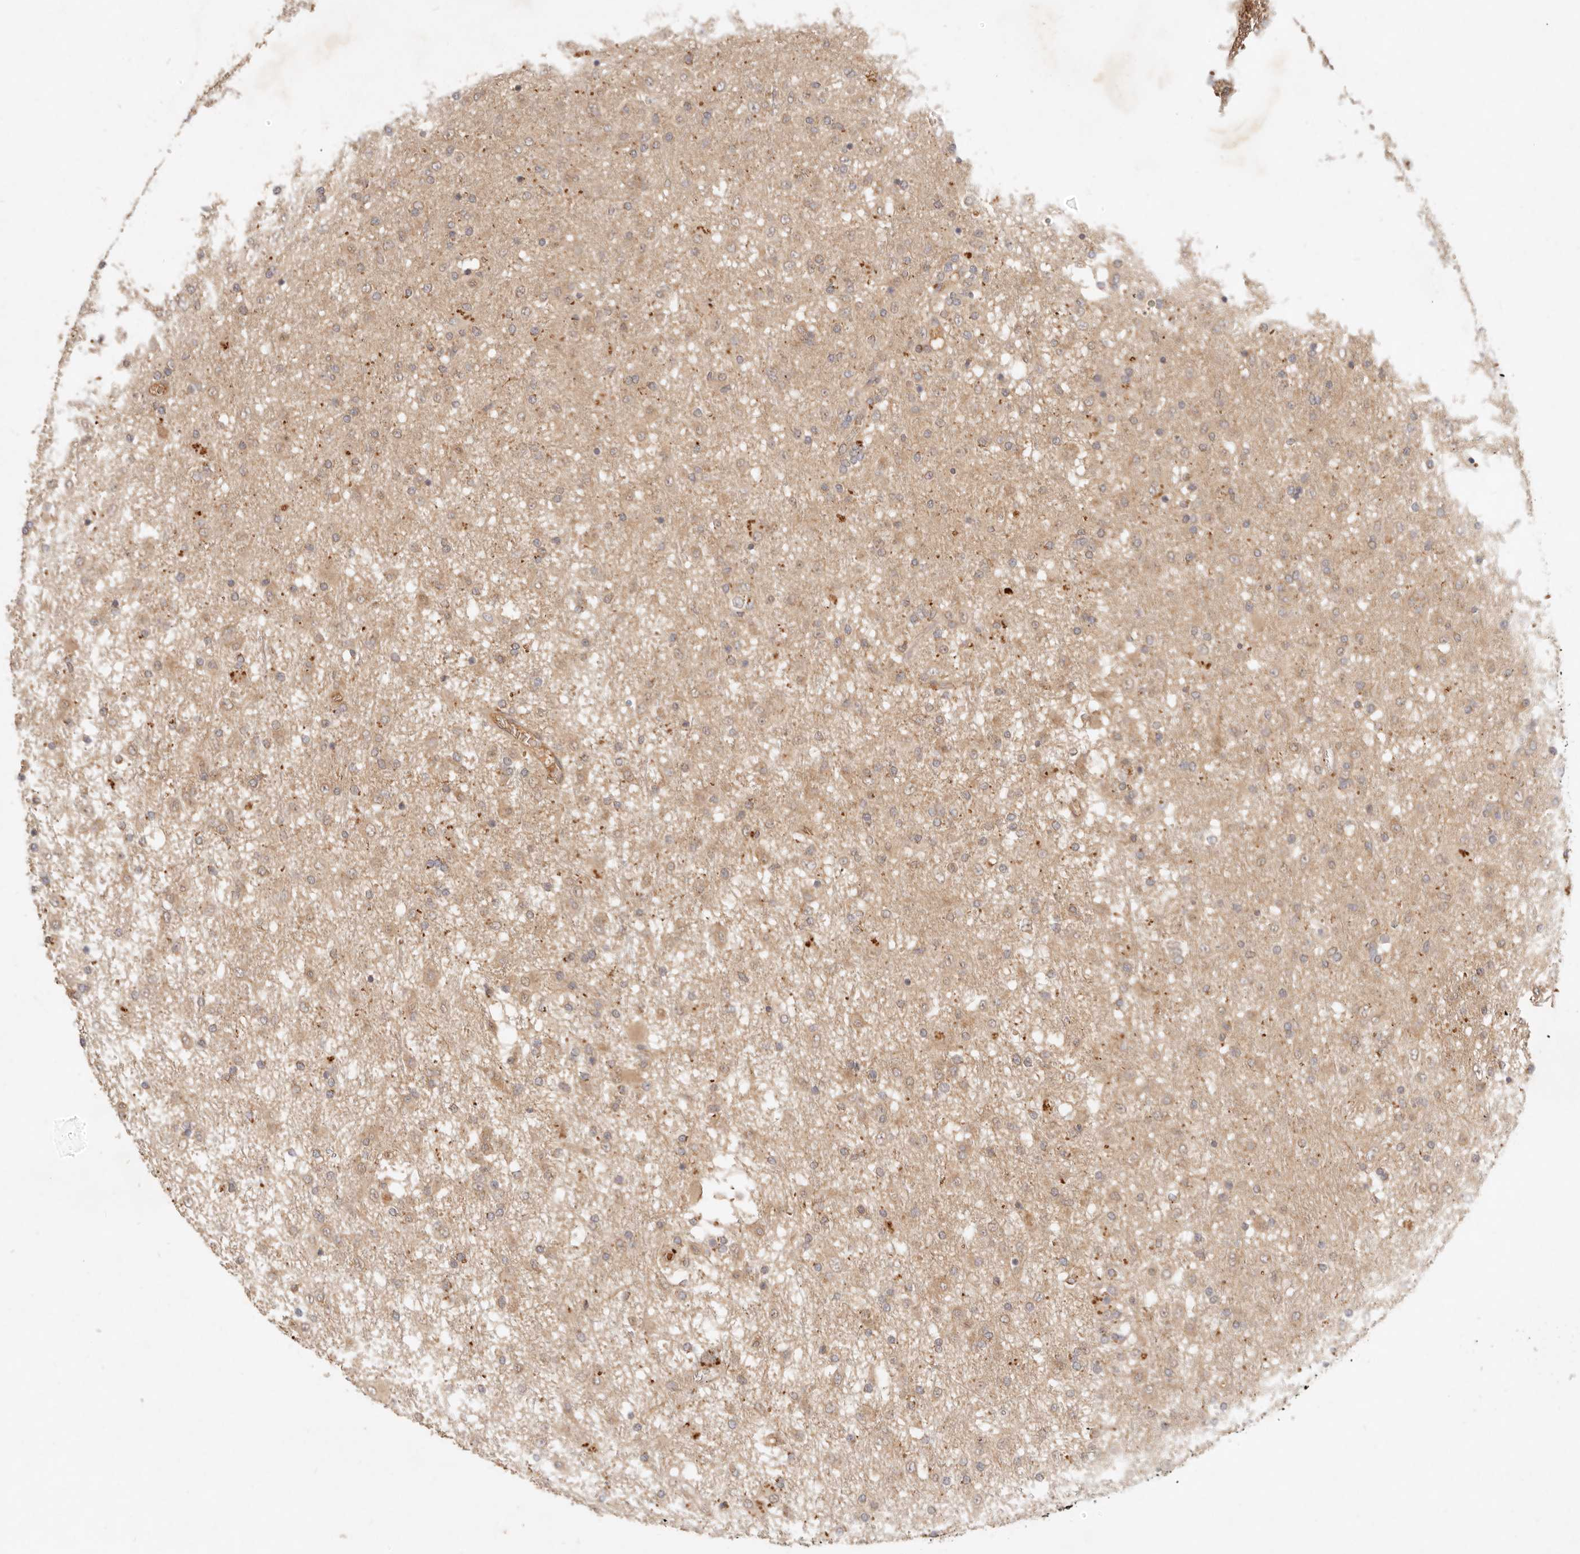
{"staining": {"intensity": "weak", "quantity": "25%-75%", "location": "cytoplasmic/membranous"}, "tissue": "glioma", "cell_type": "Tumor cells", "image_type": "cancer", "snomed": [{"axis": "morphology", "description": "Glioma, malignant, Low grade"}, {"axis": "topography", "description": "Brain"}], "caption": "Protein staining demonstrates weak cytoplasmic/membranous expression in approximately 25%-75% of tumor cells in glioma.", "gene": "FREM2", "patient": {"sex": "male", "age": 65}}